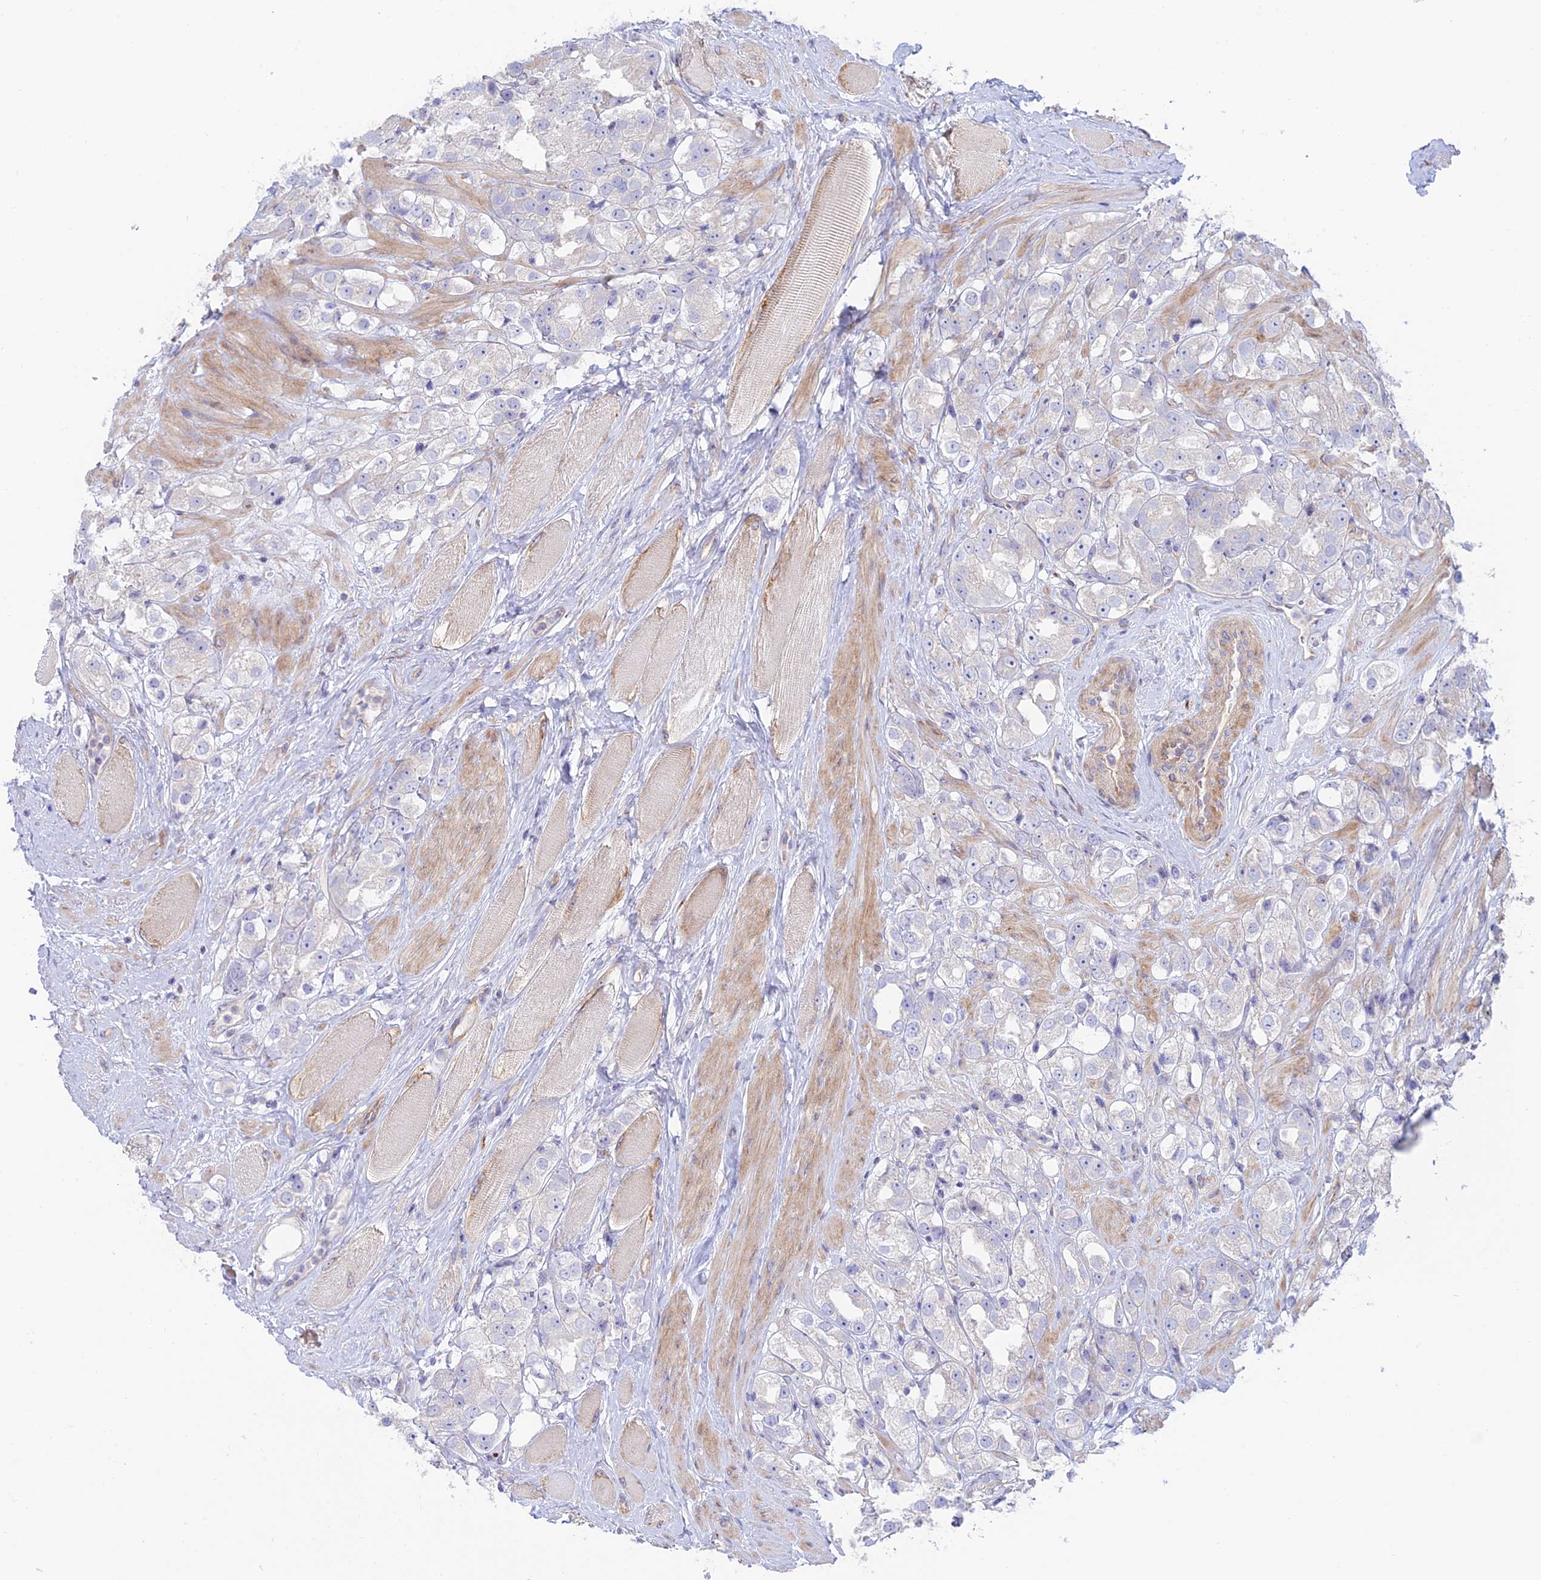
{"staining": {"intensity": "negative", "quantity": "none", "location": "none"}, "tissue": "prostate cancer", "cell_type": "Tumor cells", "image_type": "cancer", "snomed": [{"axis": "morphology", "description": "Adenocarcinoma, NOS"}, {"axis": "topography", "description": "Prostate"}], "caption": "IHC of prostate cancer (adenocarcinoma) shows no expression in tumor cells.", "gene": "KCNAB1", "patient": {"sex": "male", "age": 79}}